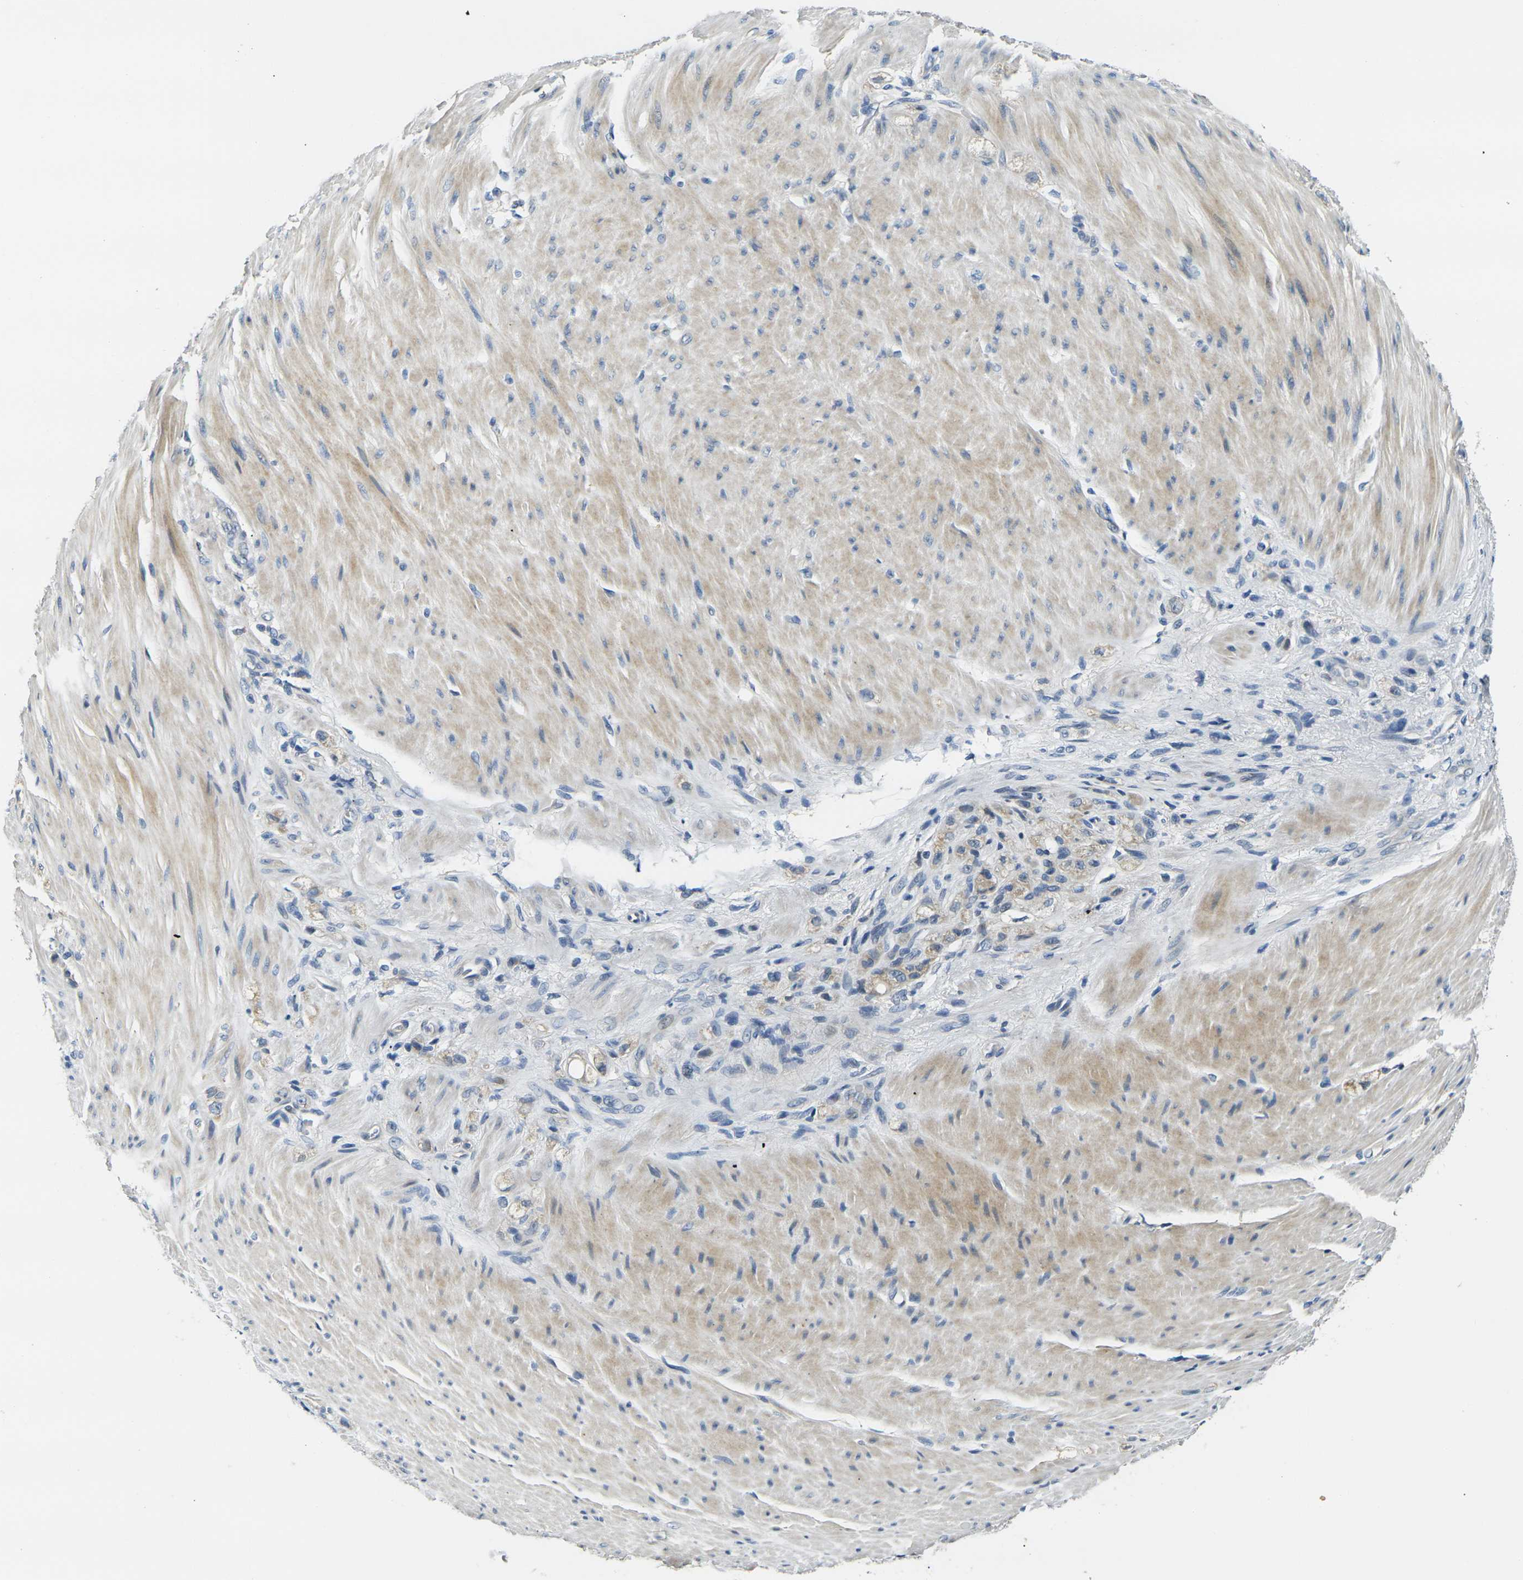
{"staining": {"intensity": "negative", "quantity": "none", "location": "none"}, "tissue": "stomach cancer", "cell_type": "Tumor cells", "image_type": "cancer", "snomed": [{"axis": "morphology", "description": "Adenocarcinoma, NOS"}, {"axis": "topography", "description": "Stomach"}], "caption": "DAB (3,3'-diaminobenzidine) immunohistochemical staining of human adenocarcinoma (stomach) shows no significant staining in tumor cells.", "gene": "SHISAL2B", "patient": {"sex": "male", "age": 82}}